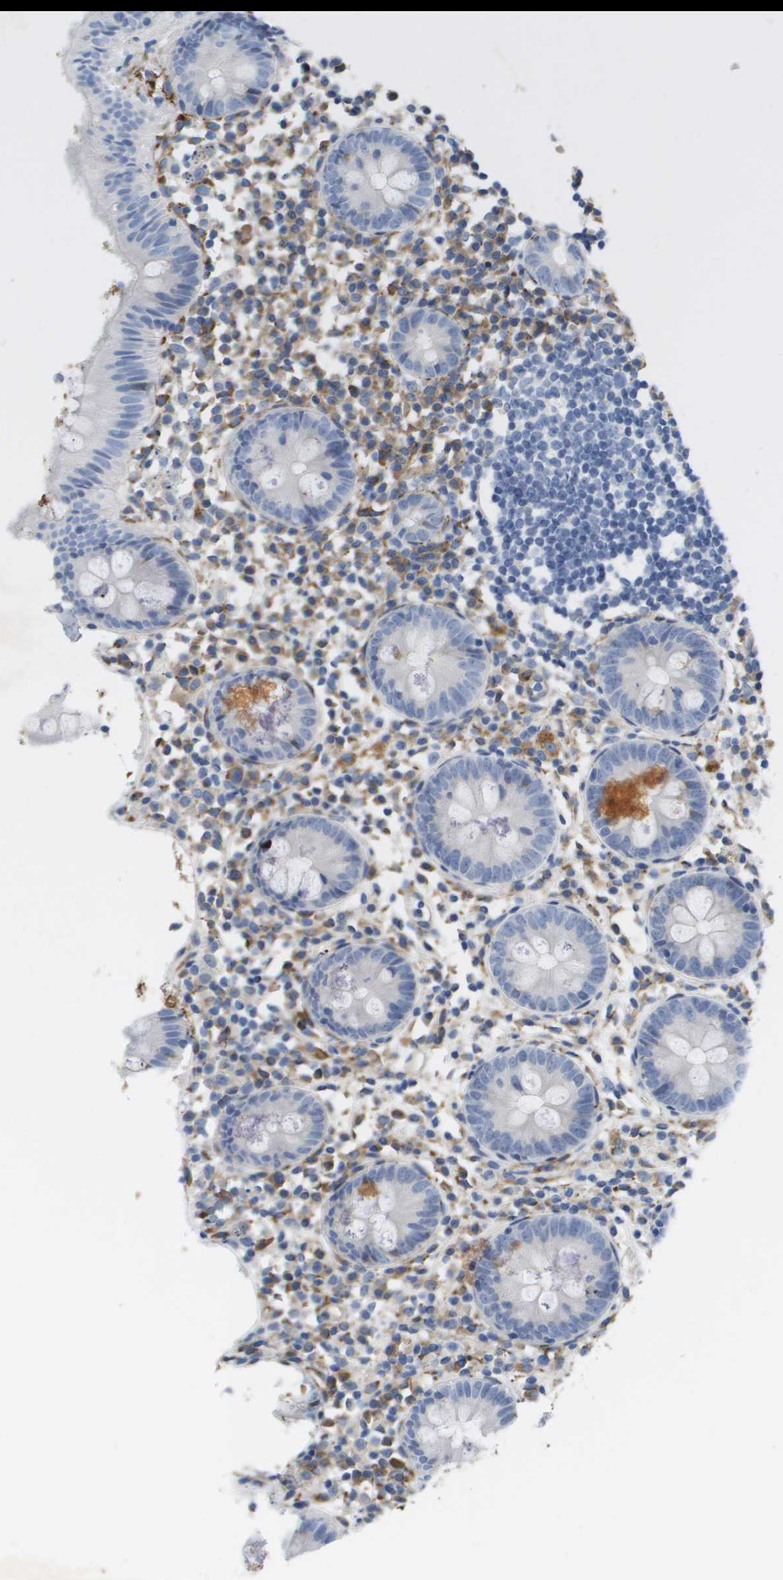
{"staining": {"intensity": "negative", "quantity": "none", "location": "none"}, "tissue": "appendix", "cell_type": "Glandular cells", "image_type": "normal", "snomed": [{"axis": "morphology", "description": "Normal tissue, NOS"}, {"axis": "topography", "description": "Appendix"}], "caption": "Appendix stained for a protein using IHC exhibits no staining glandular cells.", "gene": "ST3GAL2", "patient": {"sex": "female", "age": 20}}